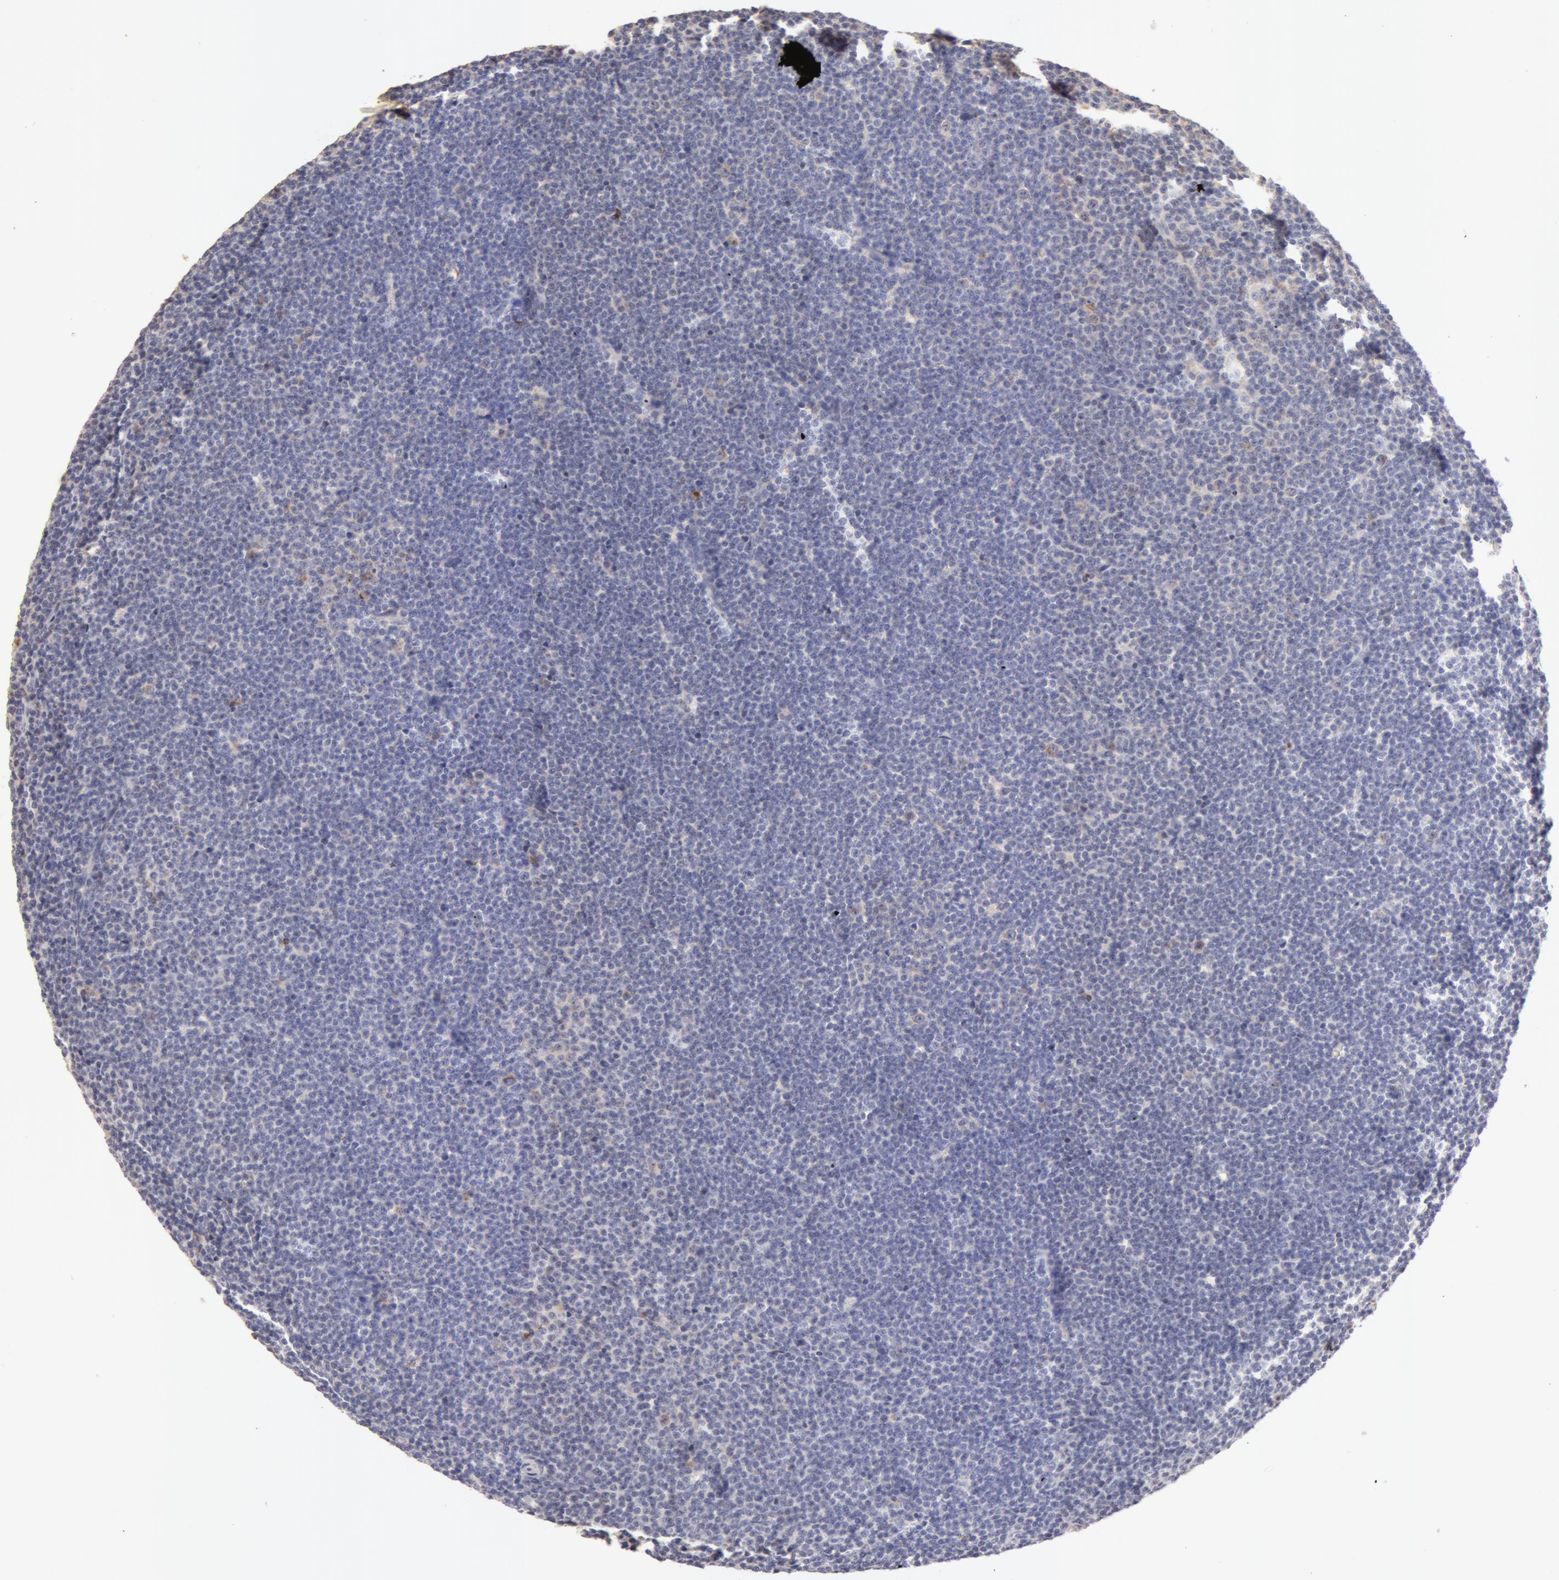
{"staining": {"intensity": "negative", "quantity": "none", "location": "none"}, "tissue": "lymphoma", "cell_type": "Tumor cells", "image_type": "cancer", "snomed": [{"axis": "morphology", "description": "Malignant lymphoma, non-Hodgkin's type, Low grade"}, {"axis": "topography", "description": "Lymph node"}], "caption": "Lymphoma was stained to show a protein in brown. There is no significant staining in tumor cells.", "gene": "TF", "patient": {"sex": "female", "age": 69}}